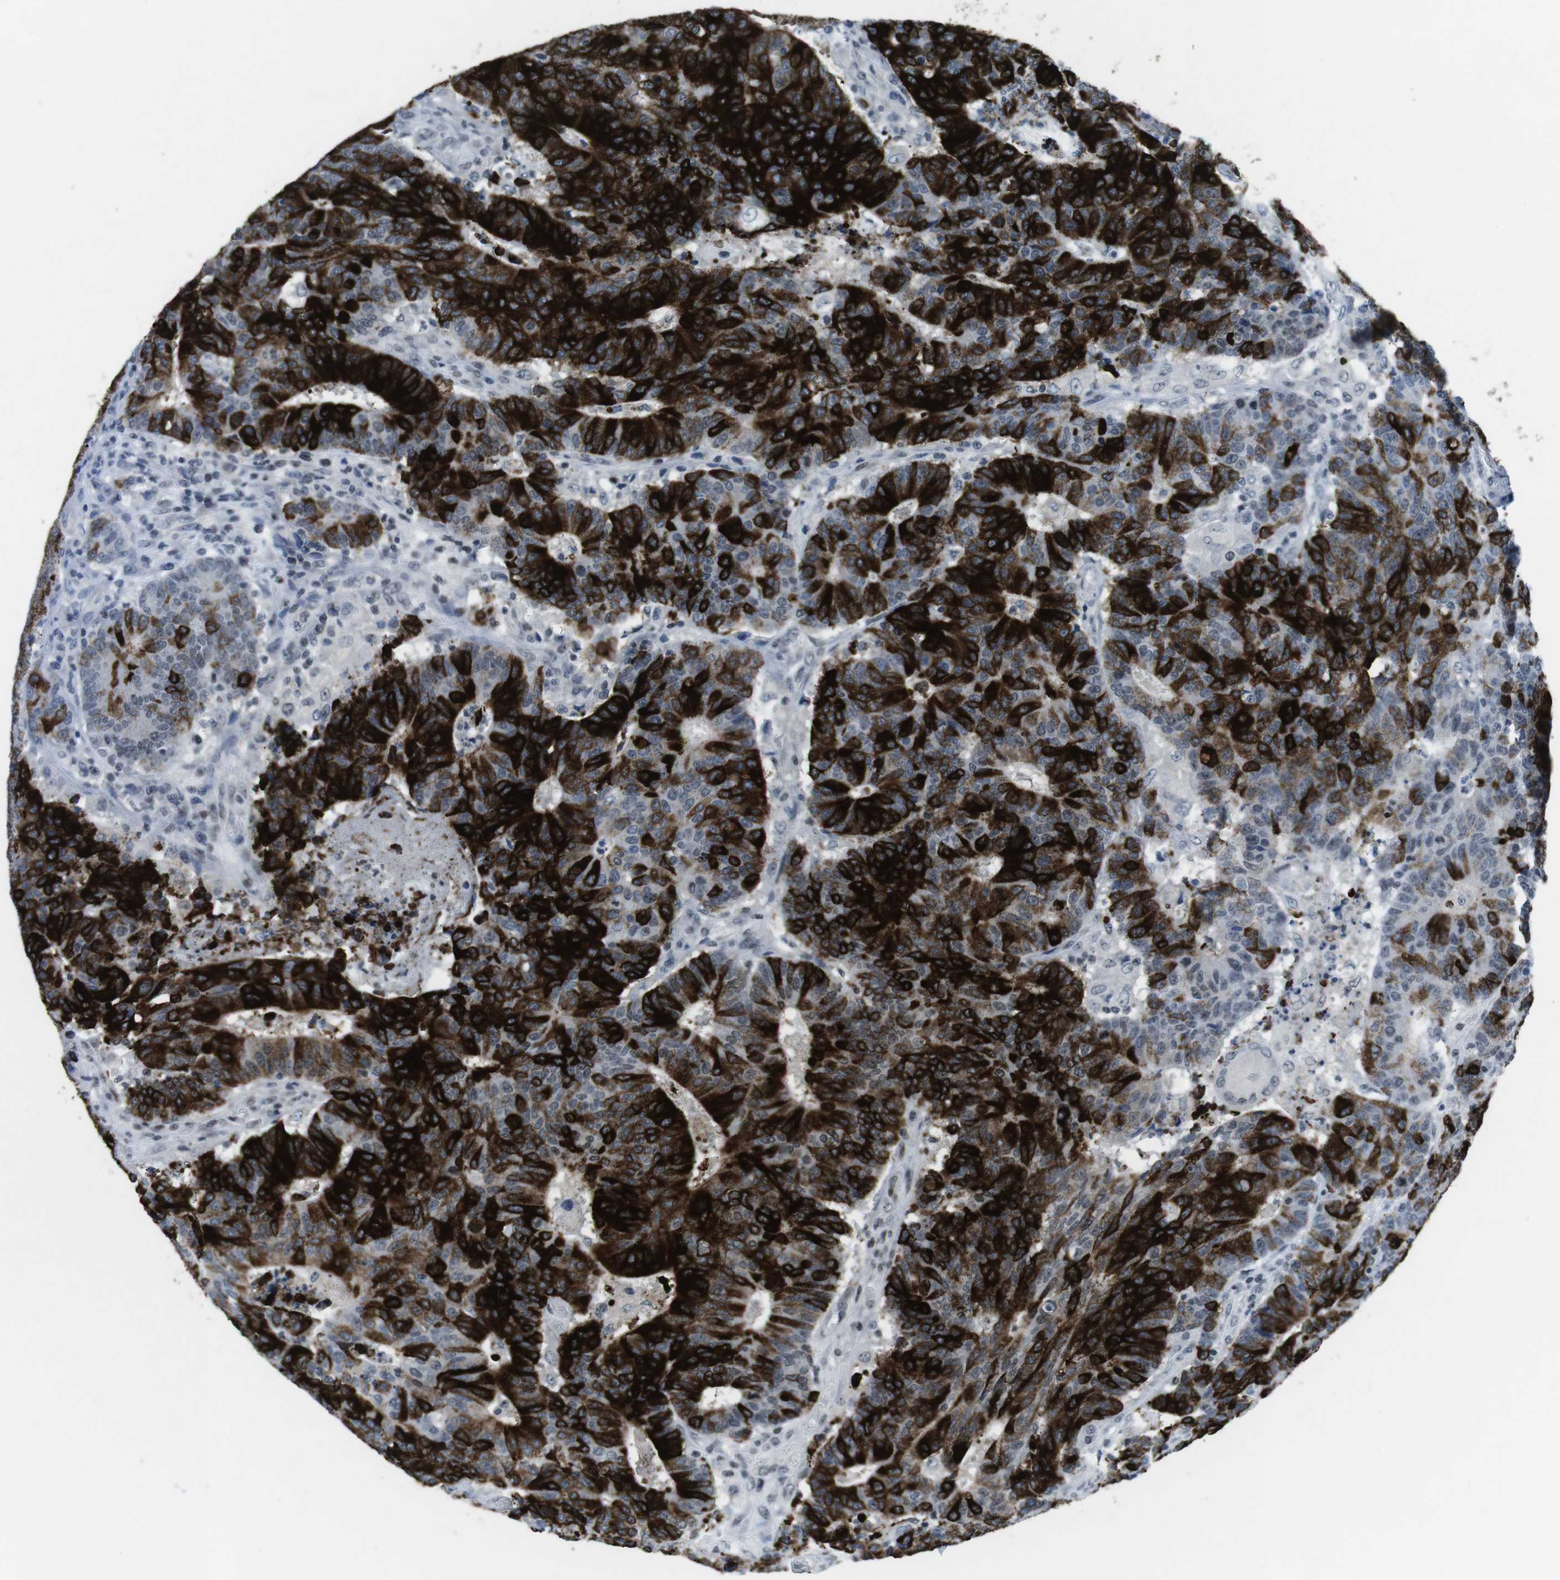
{"staining": {"intensity": "strong", "quantity": ">75%", "location": "cytoplasmic/membranous"}, "tissue": "colorectal cancer", "cell_type": "Tumor cells", "image_type": "cancer", "snomed": [{"axis": "morphology", "description": "Normal tissue, NOS"}, {"axis": "morphology", "description": "Adenocarcinoma, NOS"}, {"axis": "topography", "description": "Colon"}], "caption": "An IHC image of neoplastic tissue is shown. Protein staining in brown labels strong cytoplasmic/membranous positivity in adenocarcinoma (colorectal) within tumor cells.", "gene": "MUC2", "patient": {"sex": "female", "age": 75}}